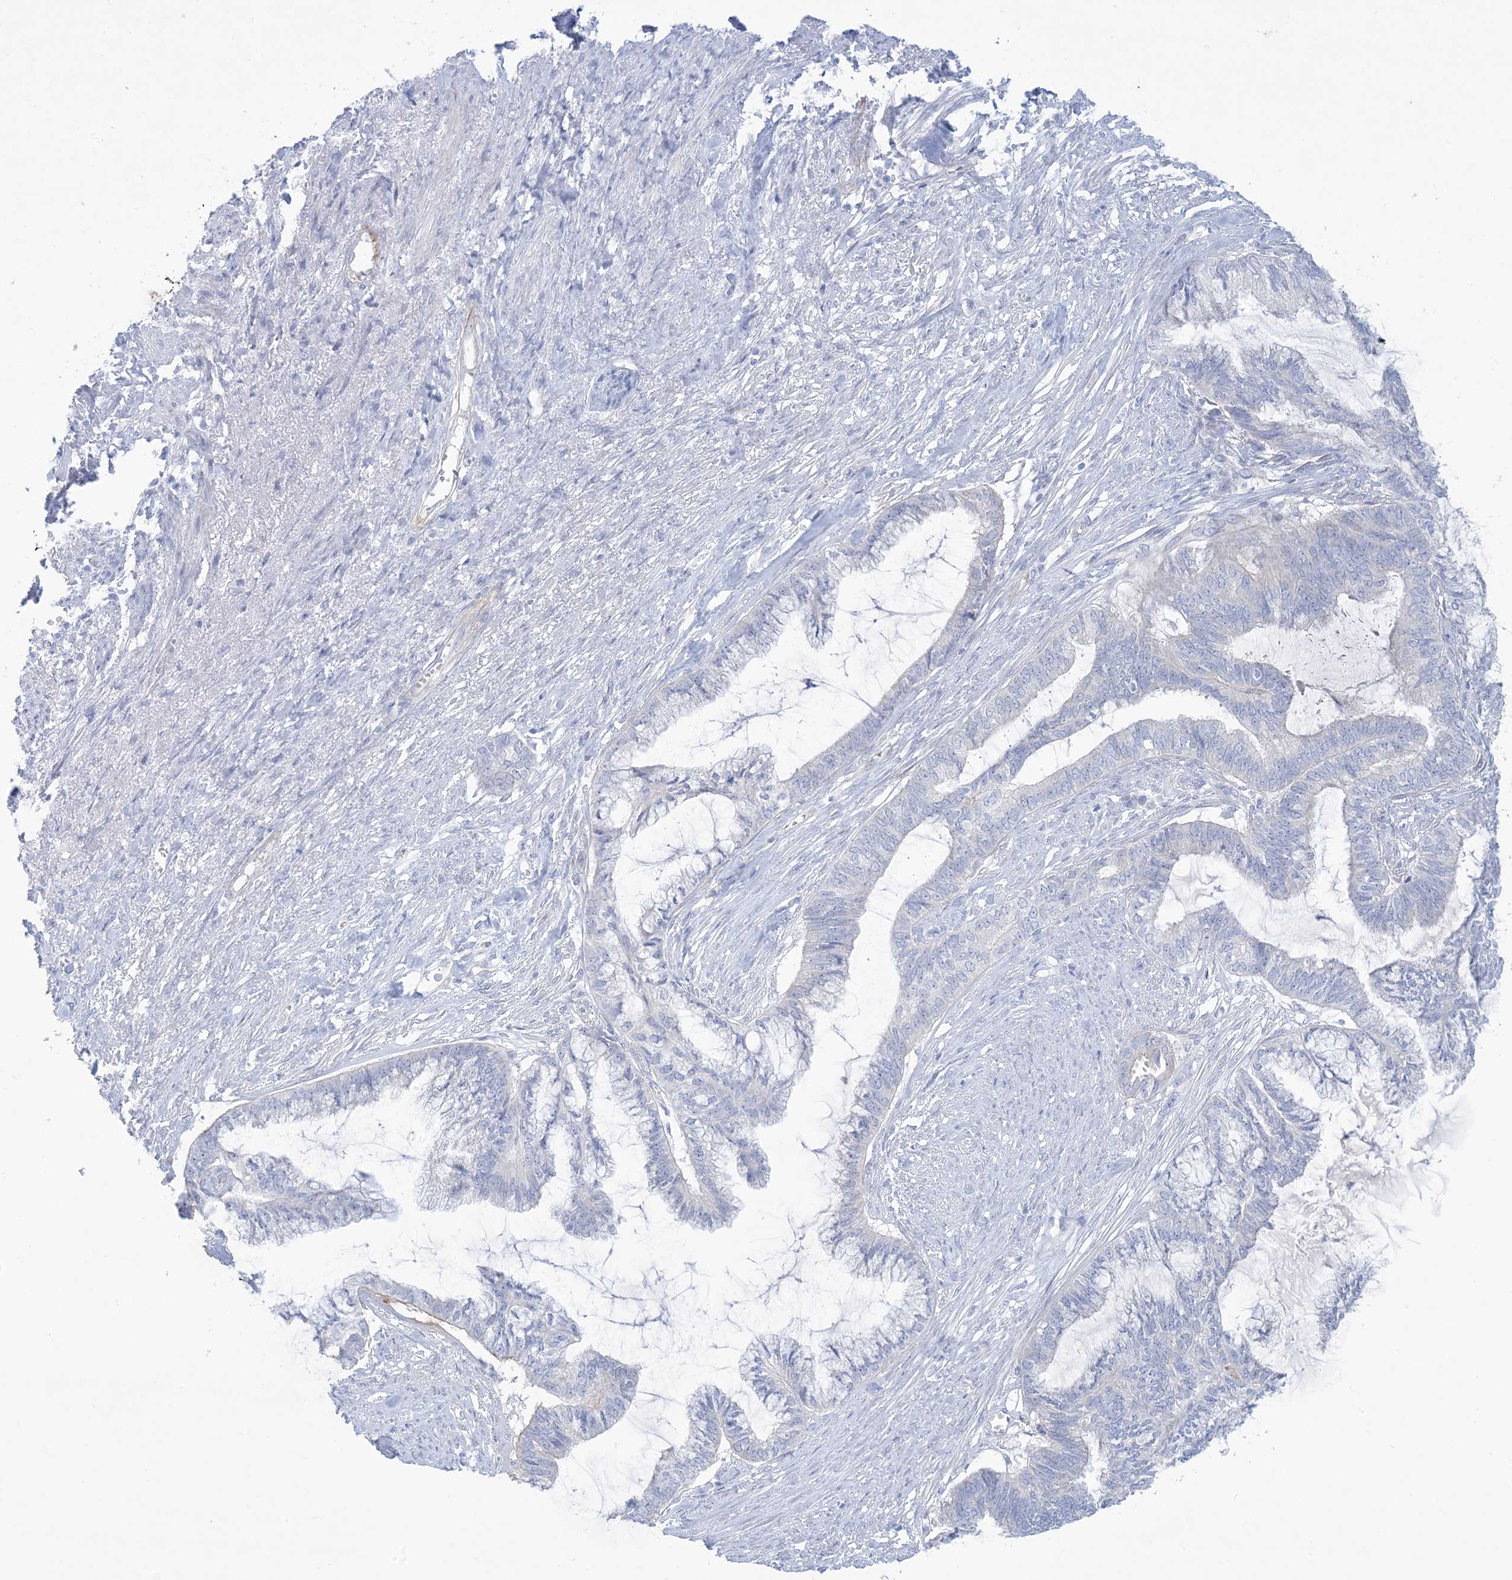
{"staining": {"intensity": "negative", "quantity": "none", "location": "none"}, "tissue": "endometrial cancer", "cell_type": "Tumor cells", "image_type": "cancer", "snomed": [{"axis": "morphology", "description": "Adenocarcinoma, NOS"}, {"axis": "topography", "description": "Endometrium"}], "caption": "Immunohistochemistry of human adenocarcinoma (endometrial) displays no expression in tumor cells.", "gene": "ATP11C", "patient": {"sex": "female", "age": 86}}